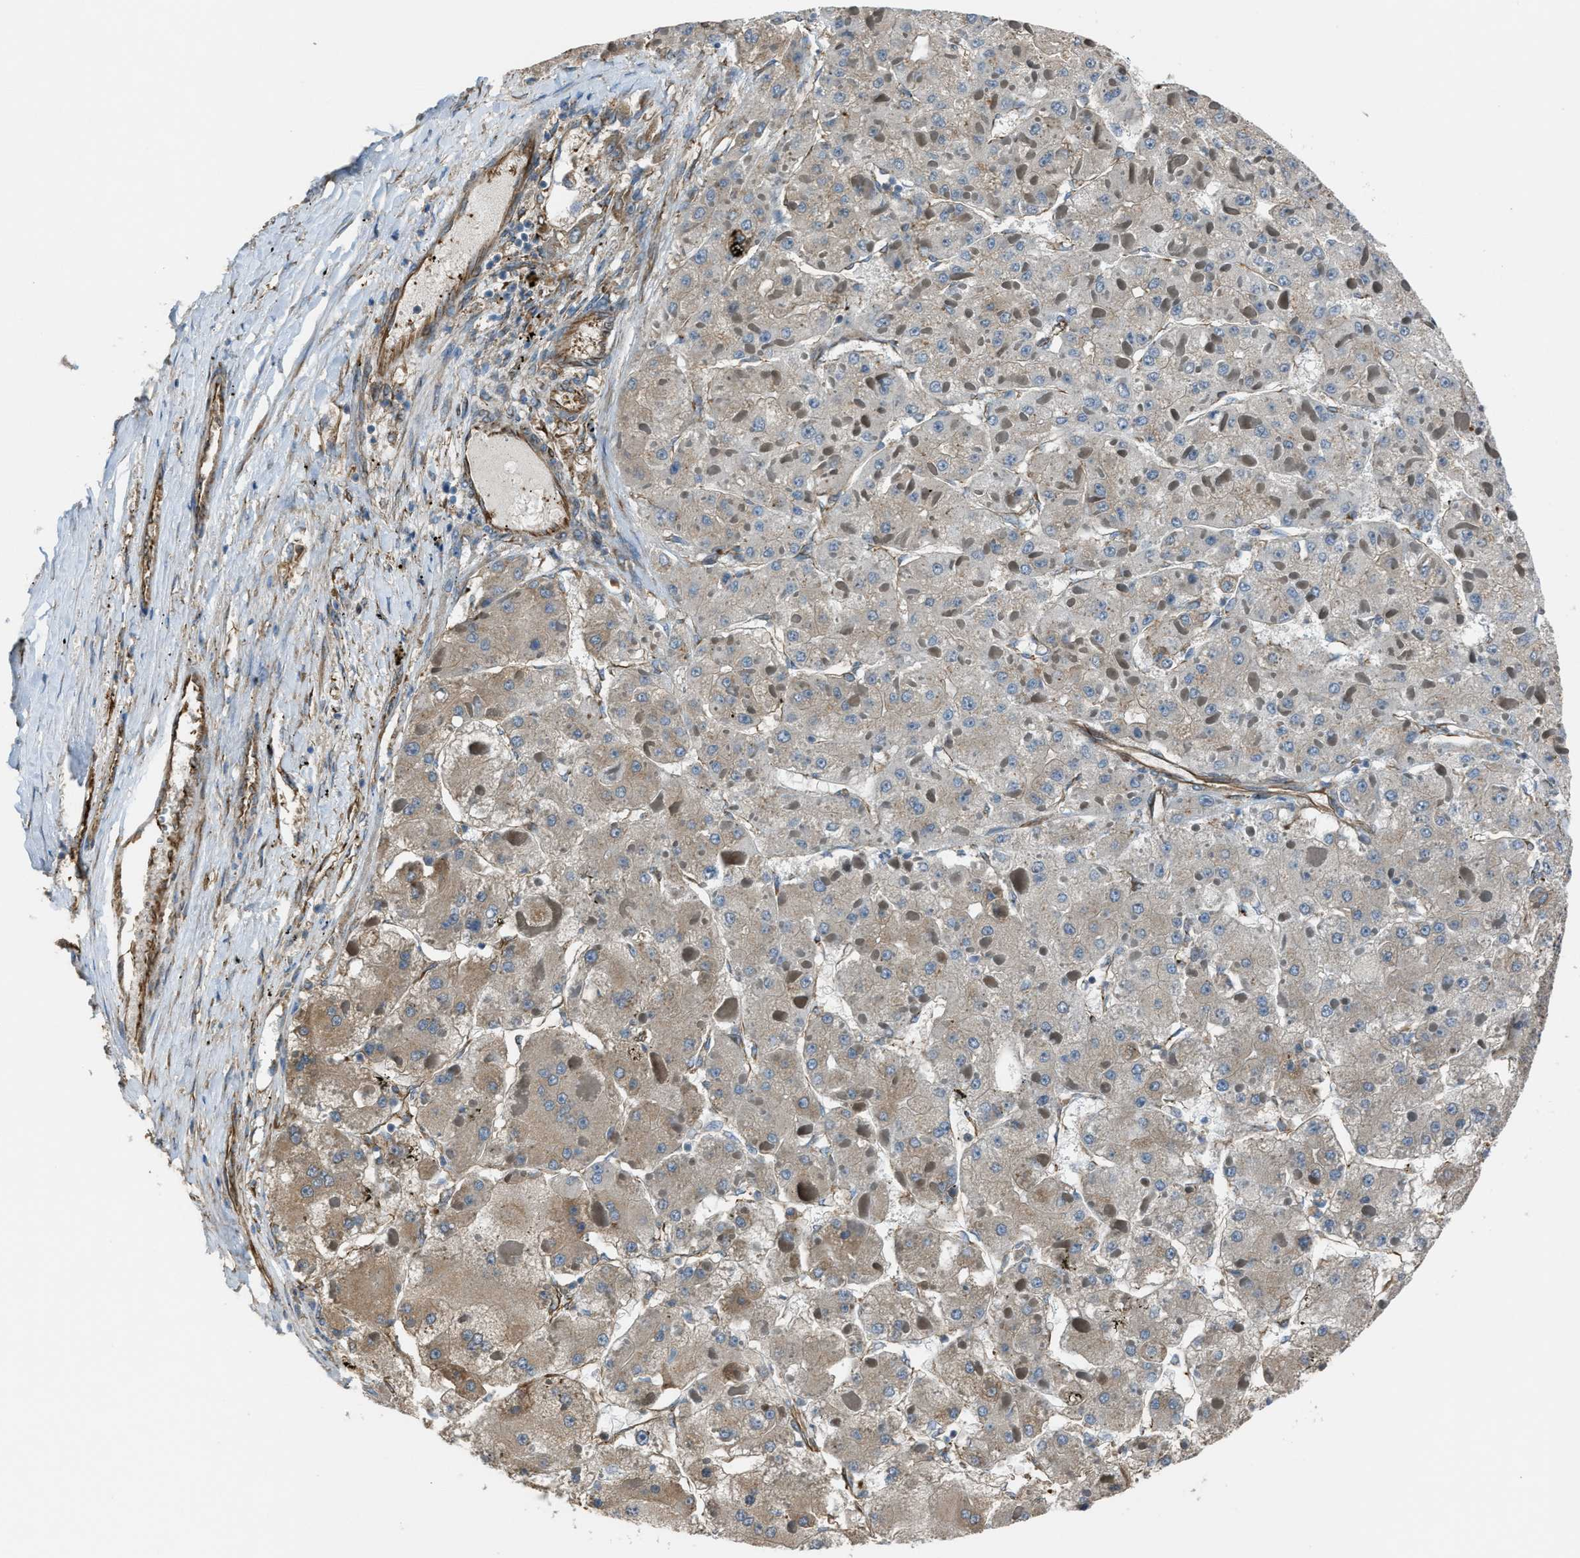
{"staining": {"intensity": "weak", "quantity": "25%-75%", "location": "cytoplasmic/membranous"}, "tissue": "liver cancer", "cell_type": "Tumor cells", "image_type": "cancer", "snomed": [{"axis": "morphology", "description": "Carcinoma, Hepatocellular, NOS"}, {"axis": "topography", "description": "Liver"}], "caption": "Brown immunohistochemical staining in human liver hepatocellular carcinoma shows weak cytoplasmic/membranous positivity in approximately 25%-75% of tumor cells.", "gene": "TRPC1", "patient": {"sex": "female", "age": 73}}